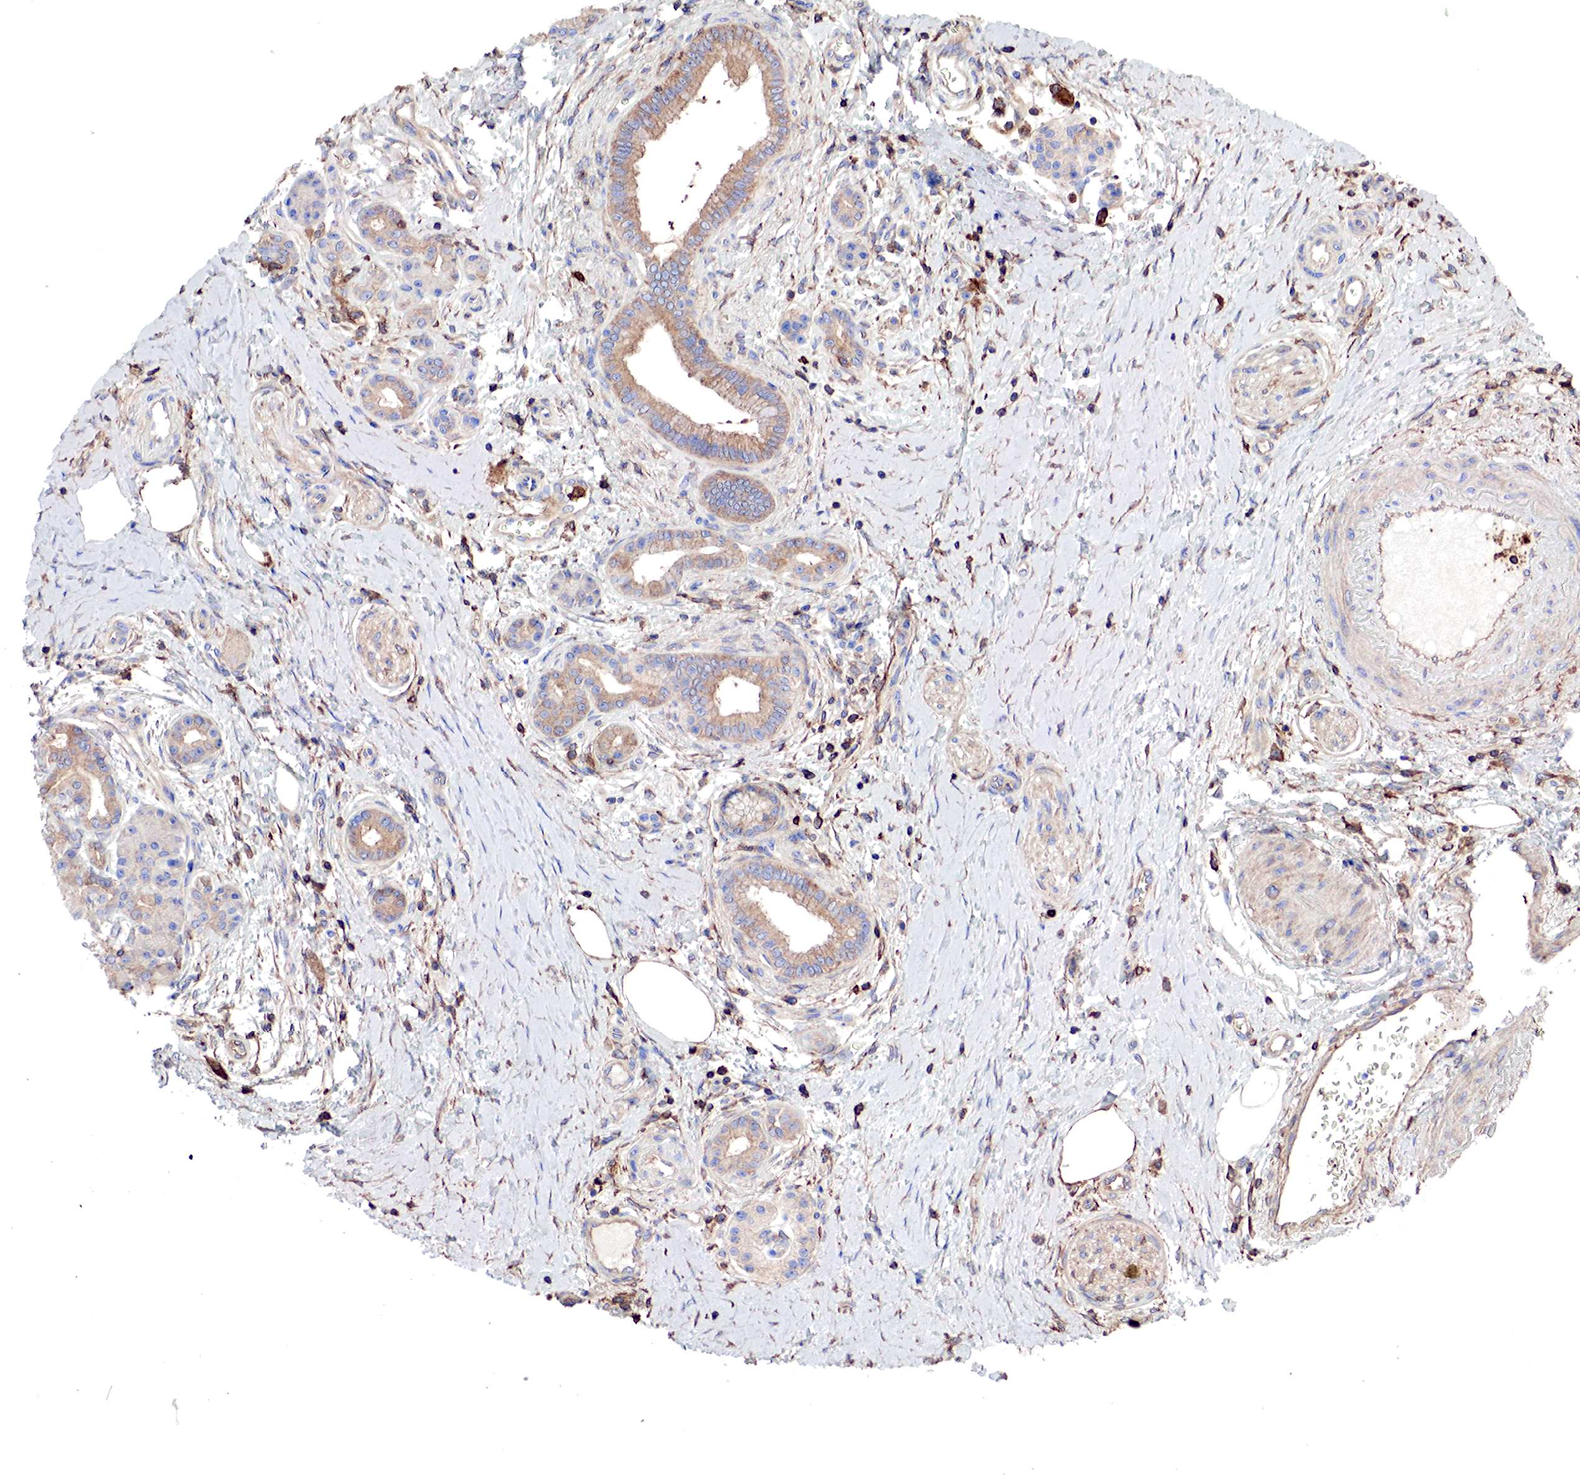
{"staining": {"intensity": "moderate", "quantity": "25%-75%", "location": "cytoplasmic/membranous"}, "tissue": "pancreatic cancer", "cell_type": "Tumor cells", "image_type": "cancer", "snomed": [{"axis": "morphology", "description": "Adenocarcinoma, NOS"}, {"axis": "topography", "description": "Pancreas"}], "caption": "This micrograph shows IHC staining of adenocarcinoma (pancreatic), with medium moderate cytoplasmic/membranous expression in about 25%-75% of tumor cells.", "gene": "G6PD", "patient": {"sex": "female", "age": 66}}